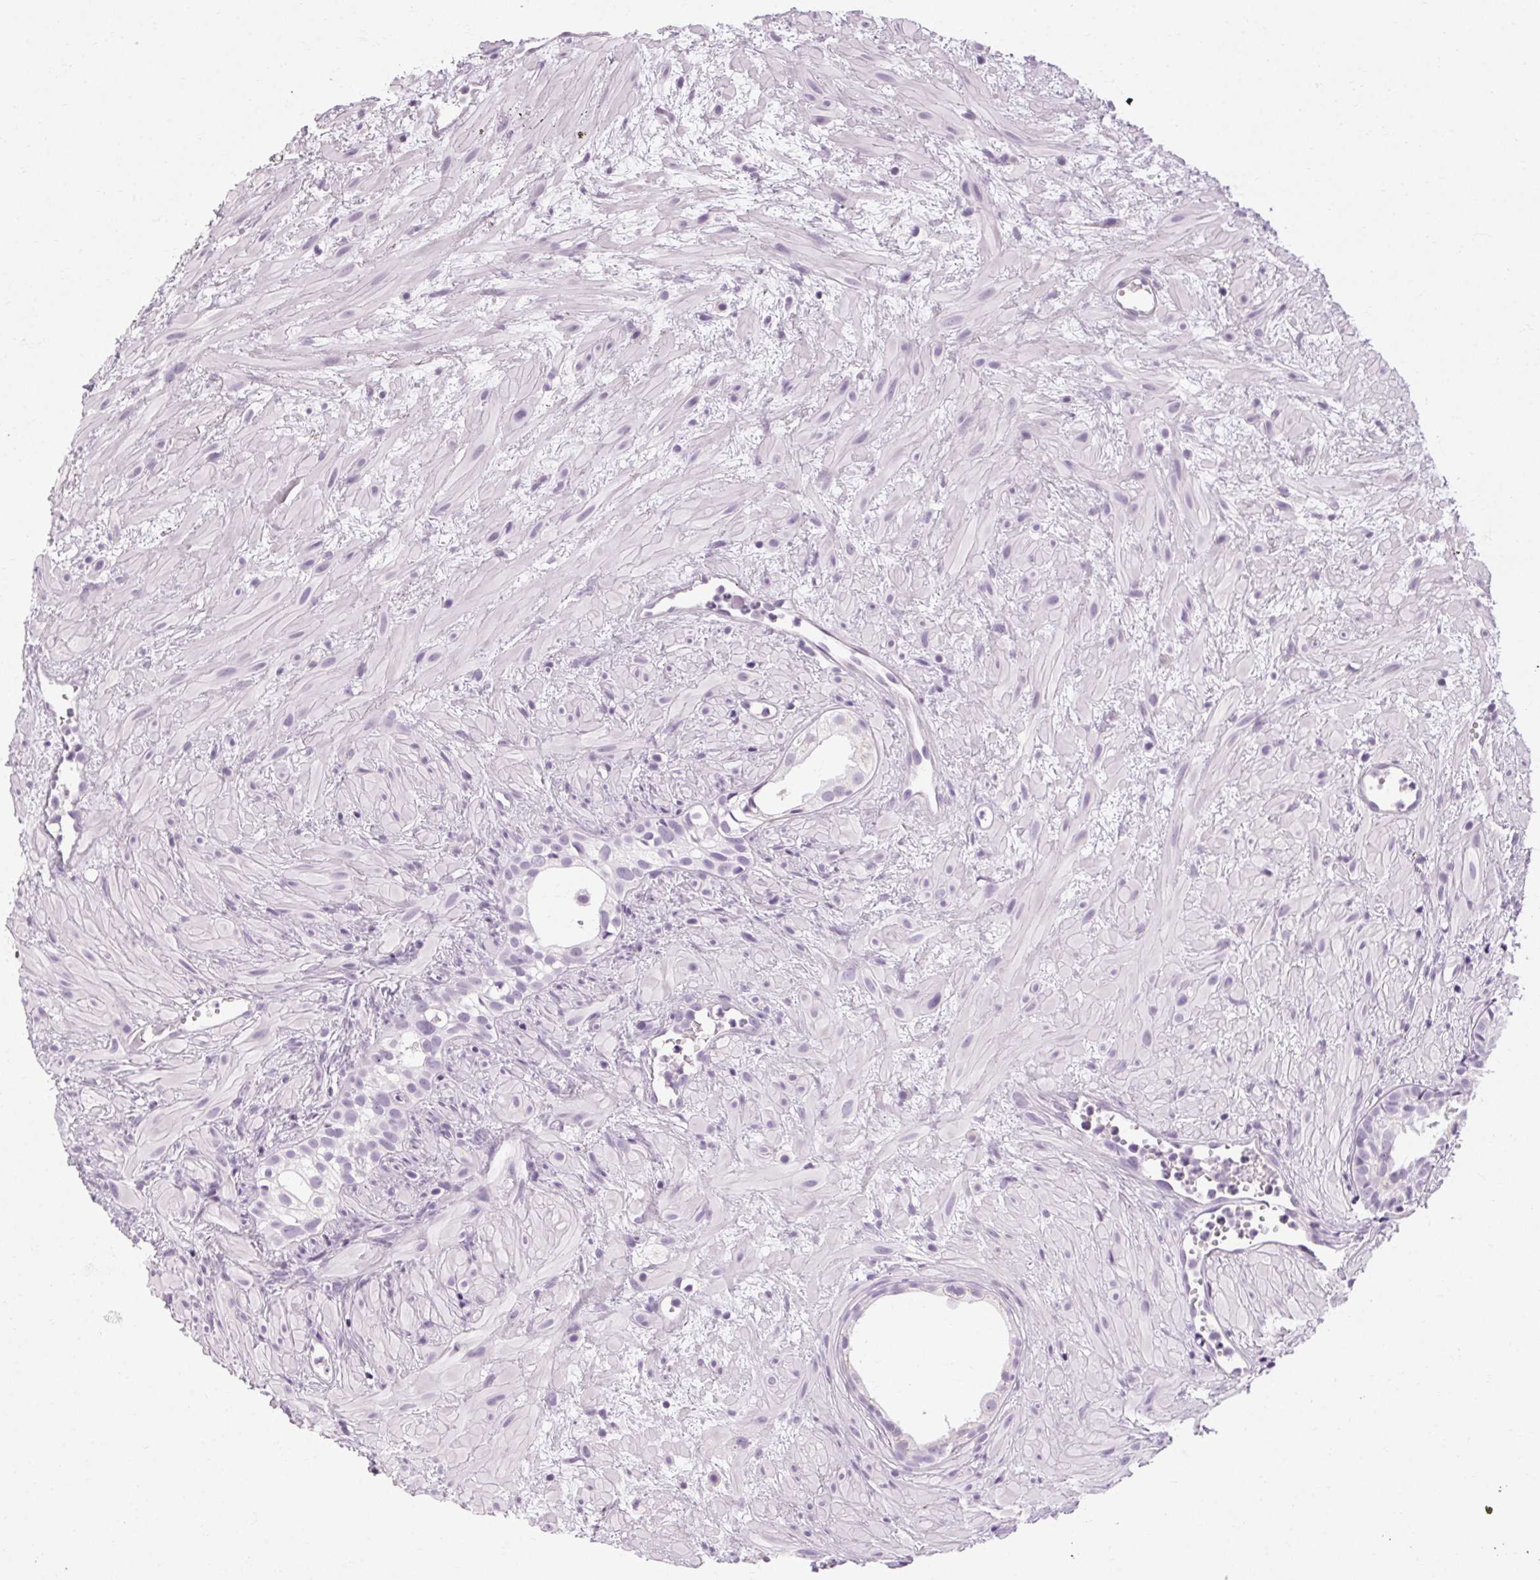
{"staining": {"intensity": "negative", "quantity": "none", "location": "none"}, "tissue": "prostate cancer", "cell_type": "Tumor cells", "image_type": "cancer", "snomed": [{"axis": "morphology", "description": "Adenocarcinoma, High grade"}, {"axis": "topography", "description": "Prostate"}], "caption": "DAB immunohistochemical staining of human high-grade adenocarcinoma (prostate) exhibits no significant positivity in tumor cells.", "gene": "POMC", "patient": {"sex": "male", "age": 79}}